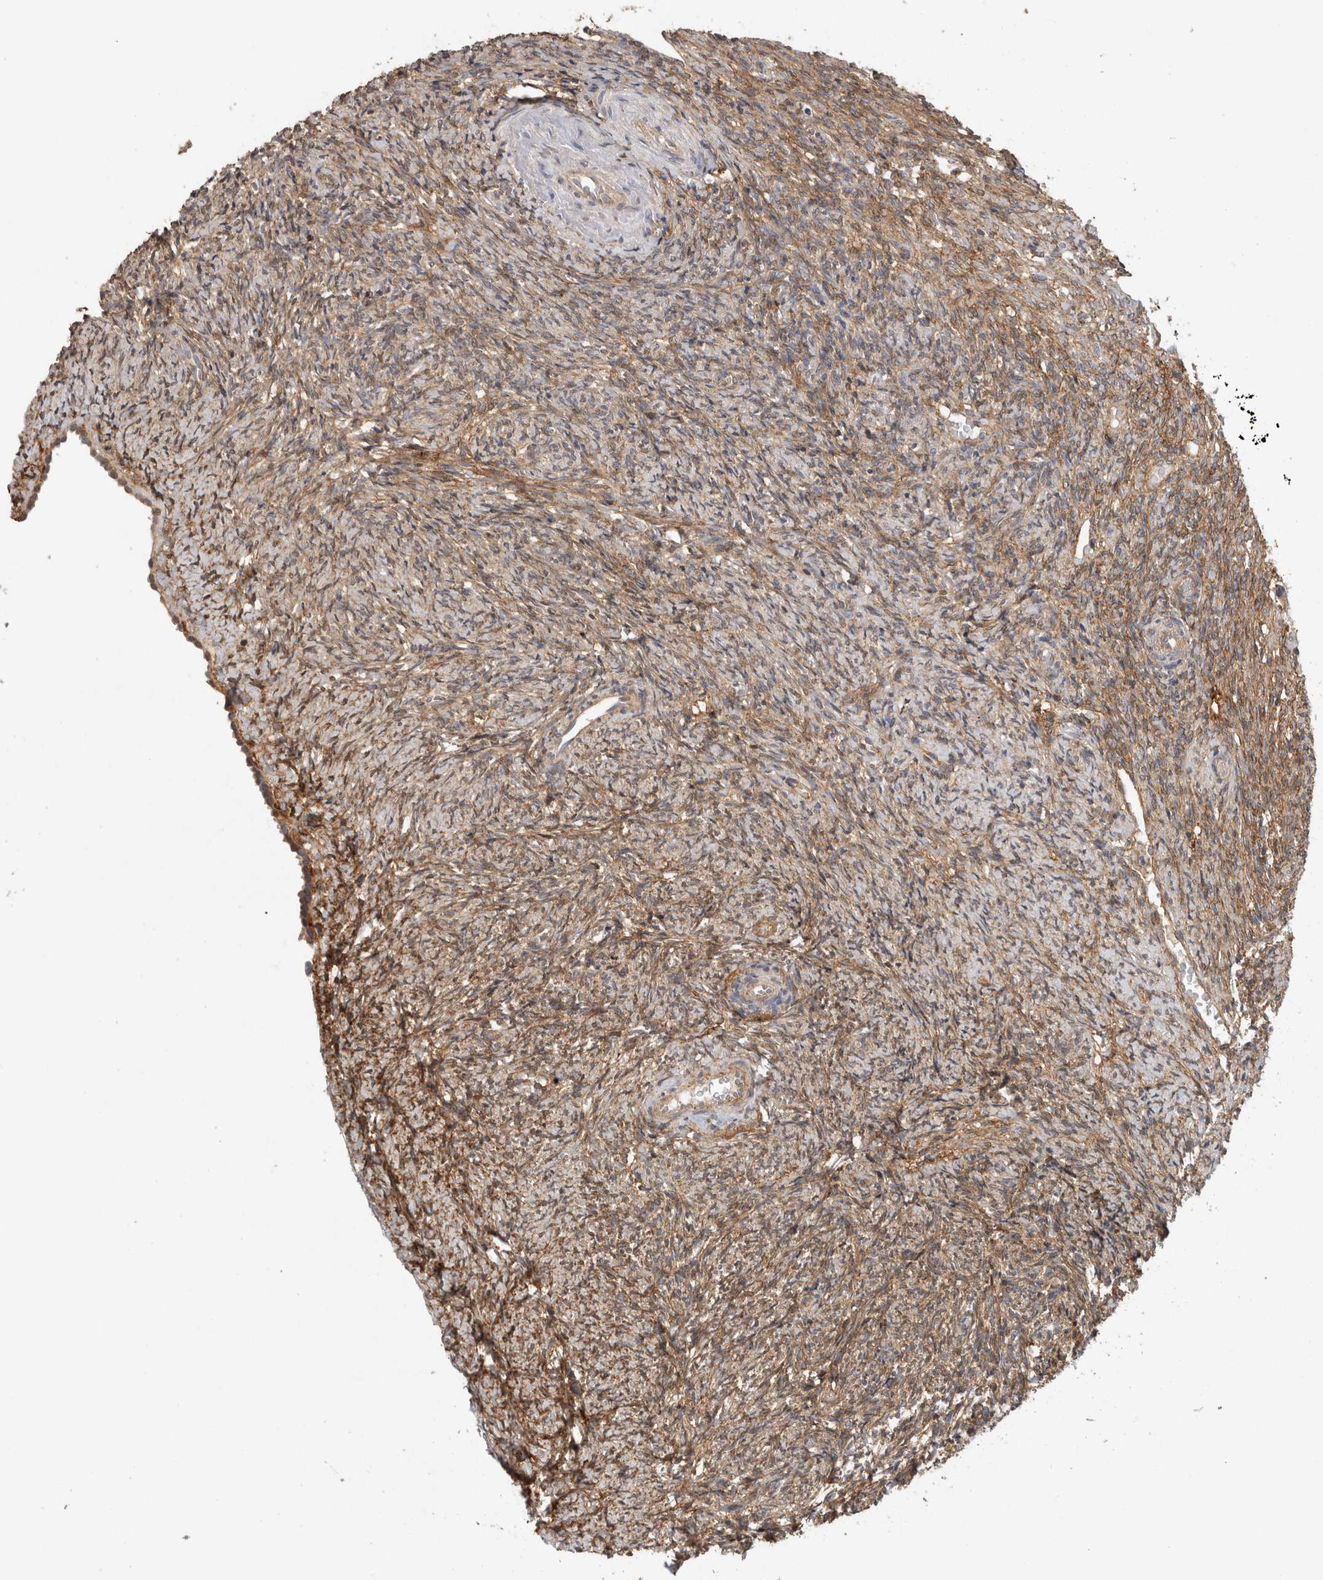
{"staining": {"intensity": "weak", "quantity": ">75%", "location": "cytoplasmic/membranous,nuclear"}, "tissue": "ovary", "cell_type": "Follicle cells", "image_type": "normal", "snomed": [{"axis": "morphology", "description": "Normal tissue, NOS"}, {"axis": "topography", "description": "Ovary"}], "caption": "Human ovary stained for a protein (brown) displays weak cytoplasmic/membranous,nuclear positive staining in approximately >75% of follicle cells.", "gene": "RECK", "patient": {"sex": "female", "age": 41}}